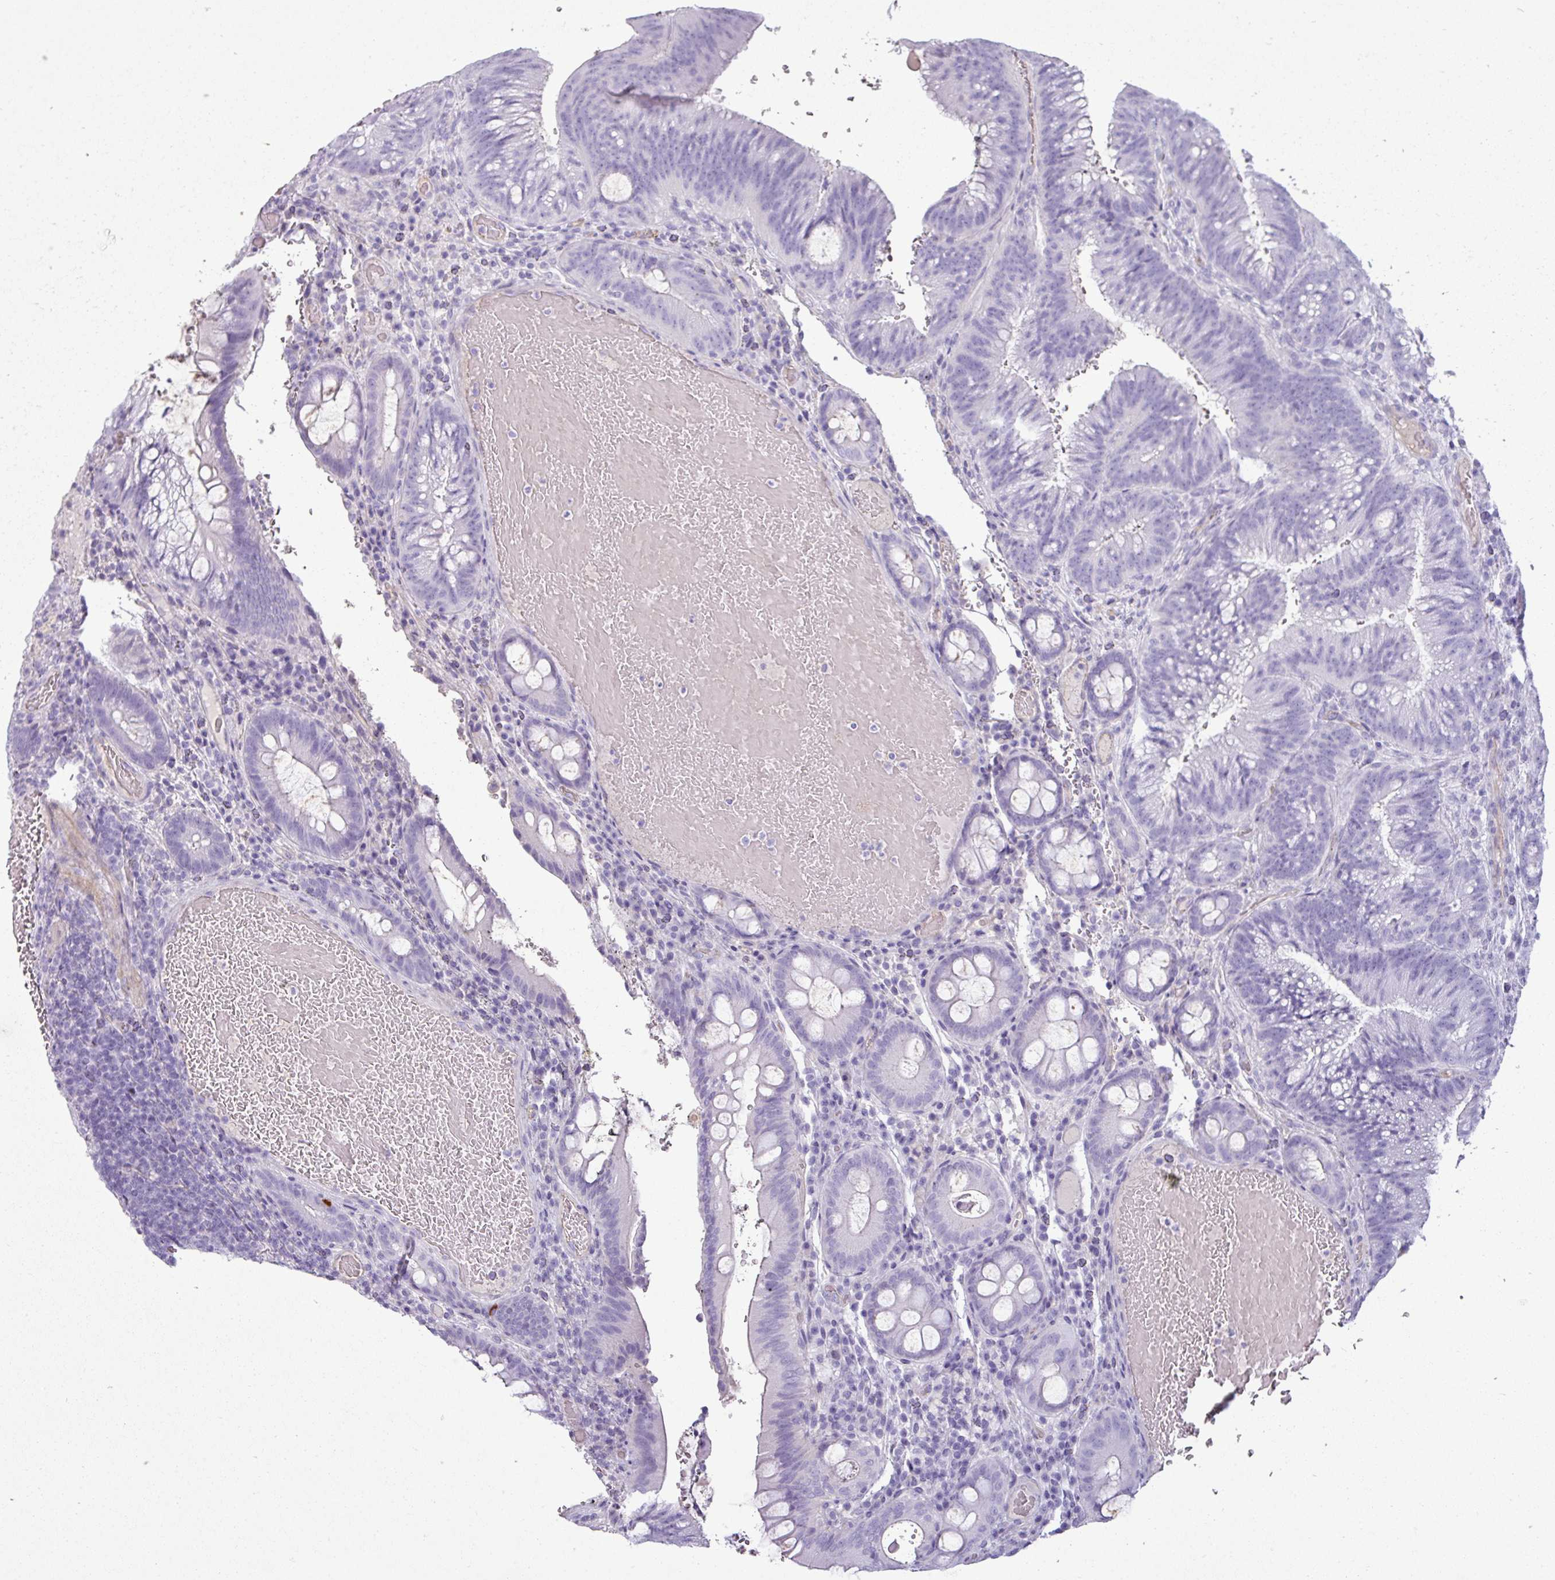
{"staining": {"intensity": "negative", "quantity": "none", "location": "none"}, "tissue": "colorectal cancer", "cell_type": "Tumor cells", "image_type": "cancer", "snomed": [{"axis": "morphology", "description": "Adenocarcinoma, NOS"}, {"axis": "topography", "description": "Colon"}], "caption": "Colorectal adenocarcinoma was stained to show a protein in brown. There is no significant positivity in tumor cells. (DAB IHC with hematoxylin counter stain).", "gene": "VCX2", "patient": {"sex": "female", "age": 43}}